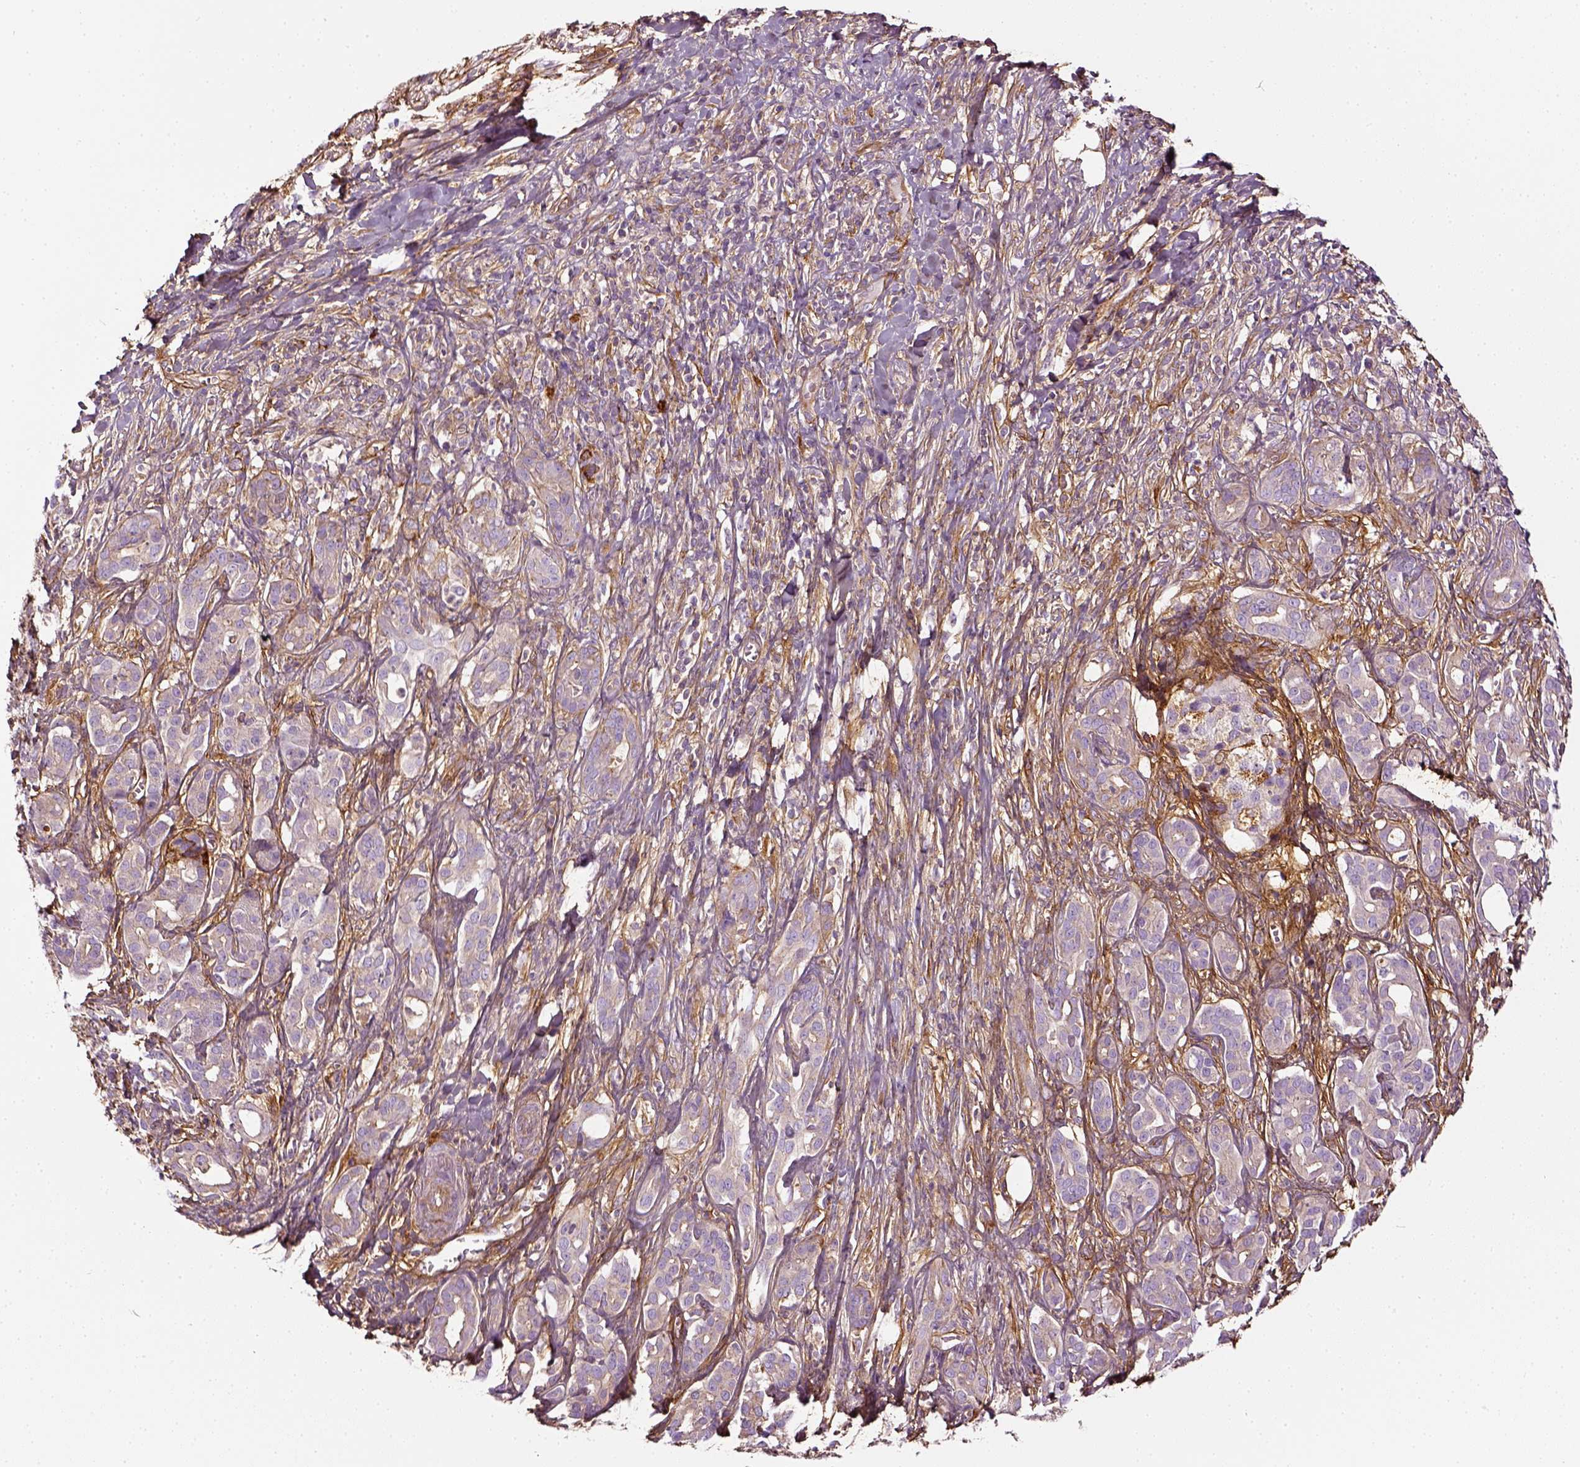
{"staining": {"intensity": "negative", "quantity": "none", "location": "none"}, "tissue": "pancreatic cancer", "cell_type": "Tumor cells", "image_type": "cancer", "snomed": [{"axis": "morphology", "description": "Adenocarcinoma, NOS"}, {"axis": "topography", "description": "Pancreas"}], "caption": "A high-resolution photomicrograph shows IHC staining of adenocarcinoma (pancreatic), which demonstrates no significant expression in tumor cells.", "gene": "COL6A2", "patient": {"sex": "male", "age": 61}}